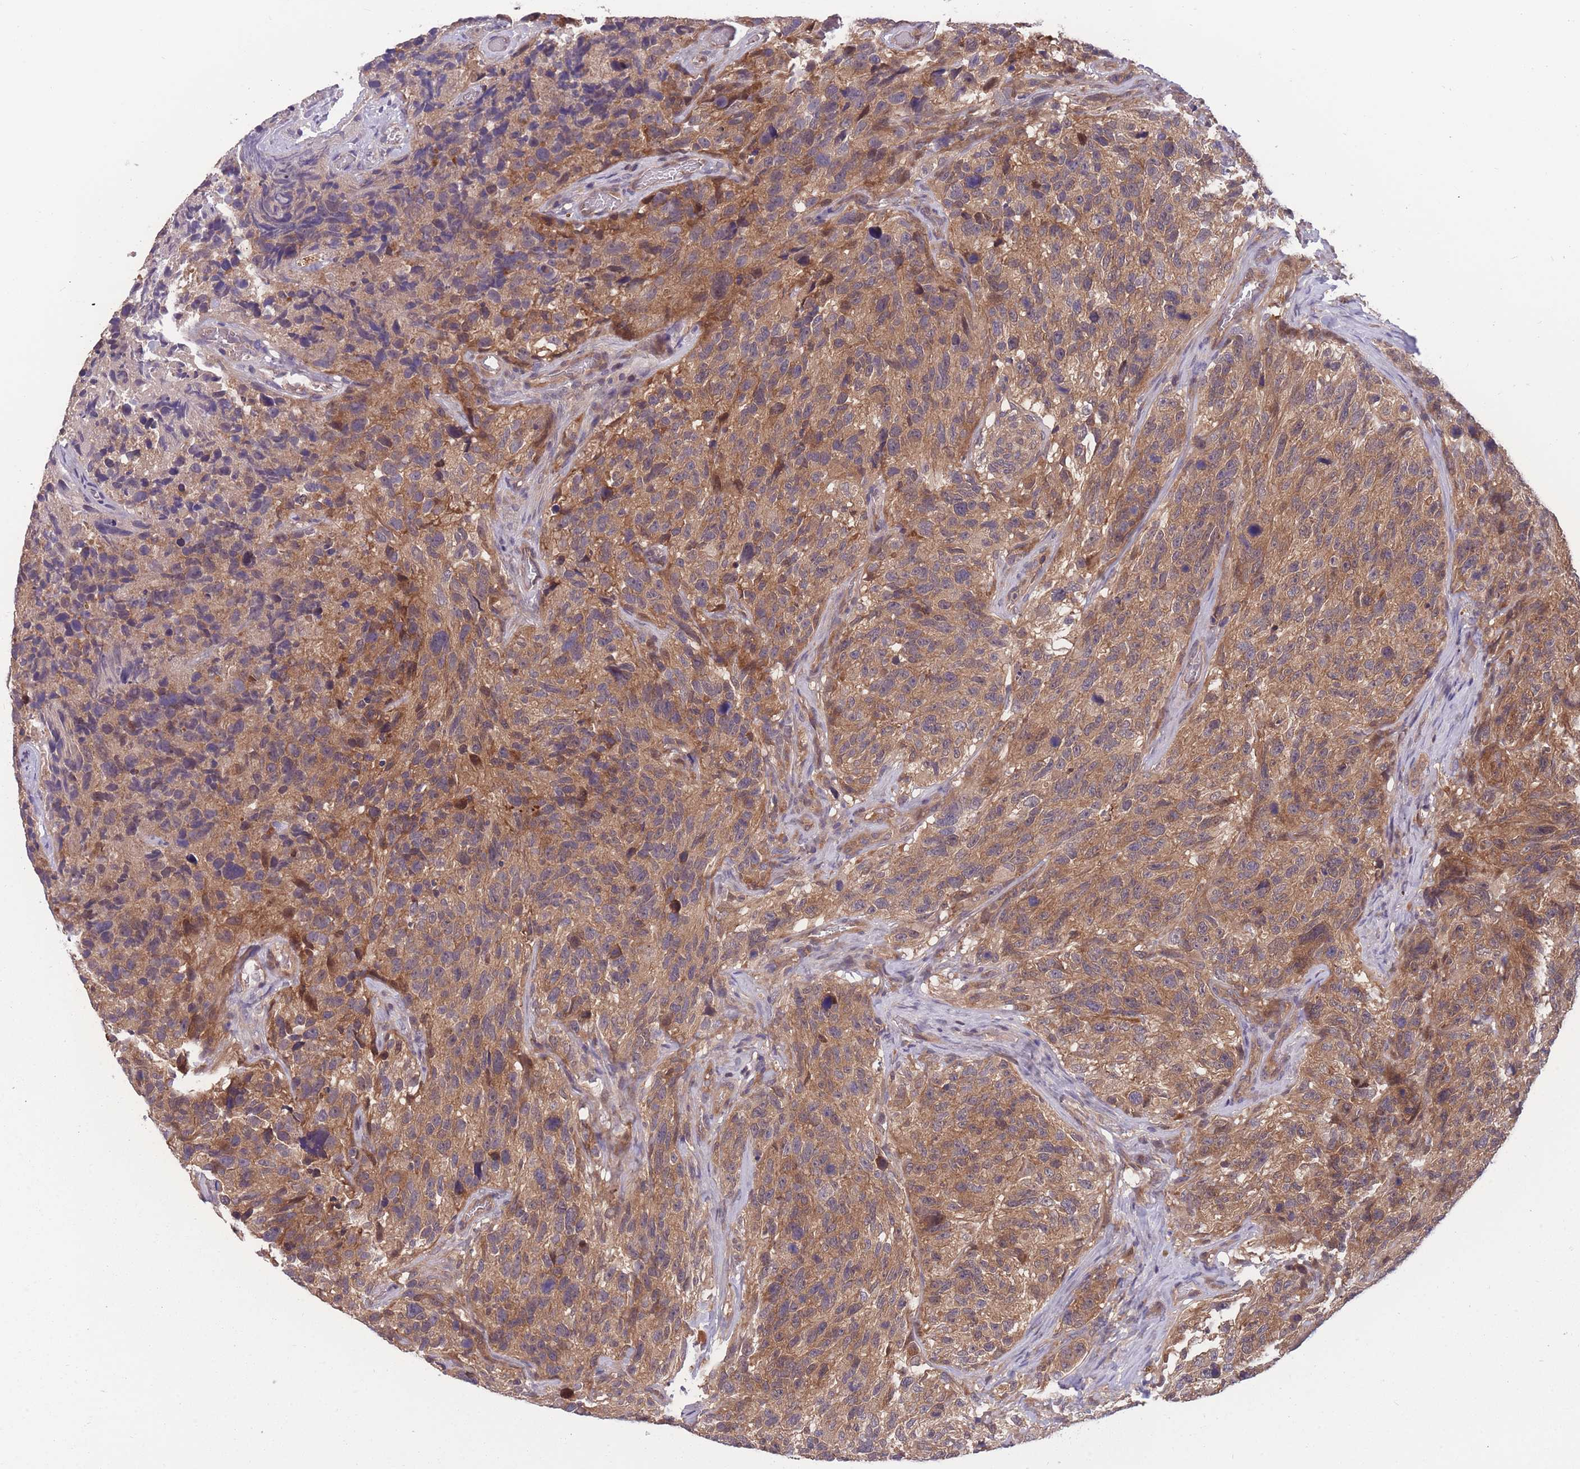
{"staining": {"intensity": "moderate", "quantity": ">75%", "location": "cytoplasmic/membranous"}, "tissue": "glioma", "cell_type": "Tumor cells", "image_type": "cancer", "snomed": [{"axis": "morphology", "description": "Glioma, malignant, High grade"}, {"axis": "topography", "description": "Brain"}], "caption": "This is a micrograph of immunohistochemistry staining of malignant glioma (high-grade), which shows moderate expression in the cytoplasmic/membranous of tumor cells.", "gene": "UBE2N", "patient": {"sex": "male", "age": 69}}